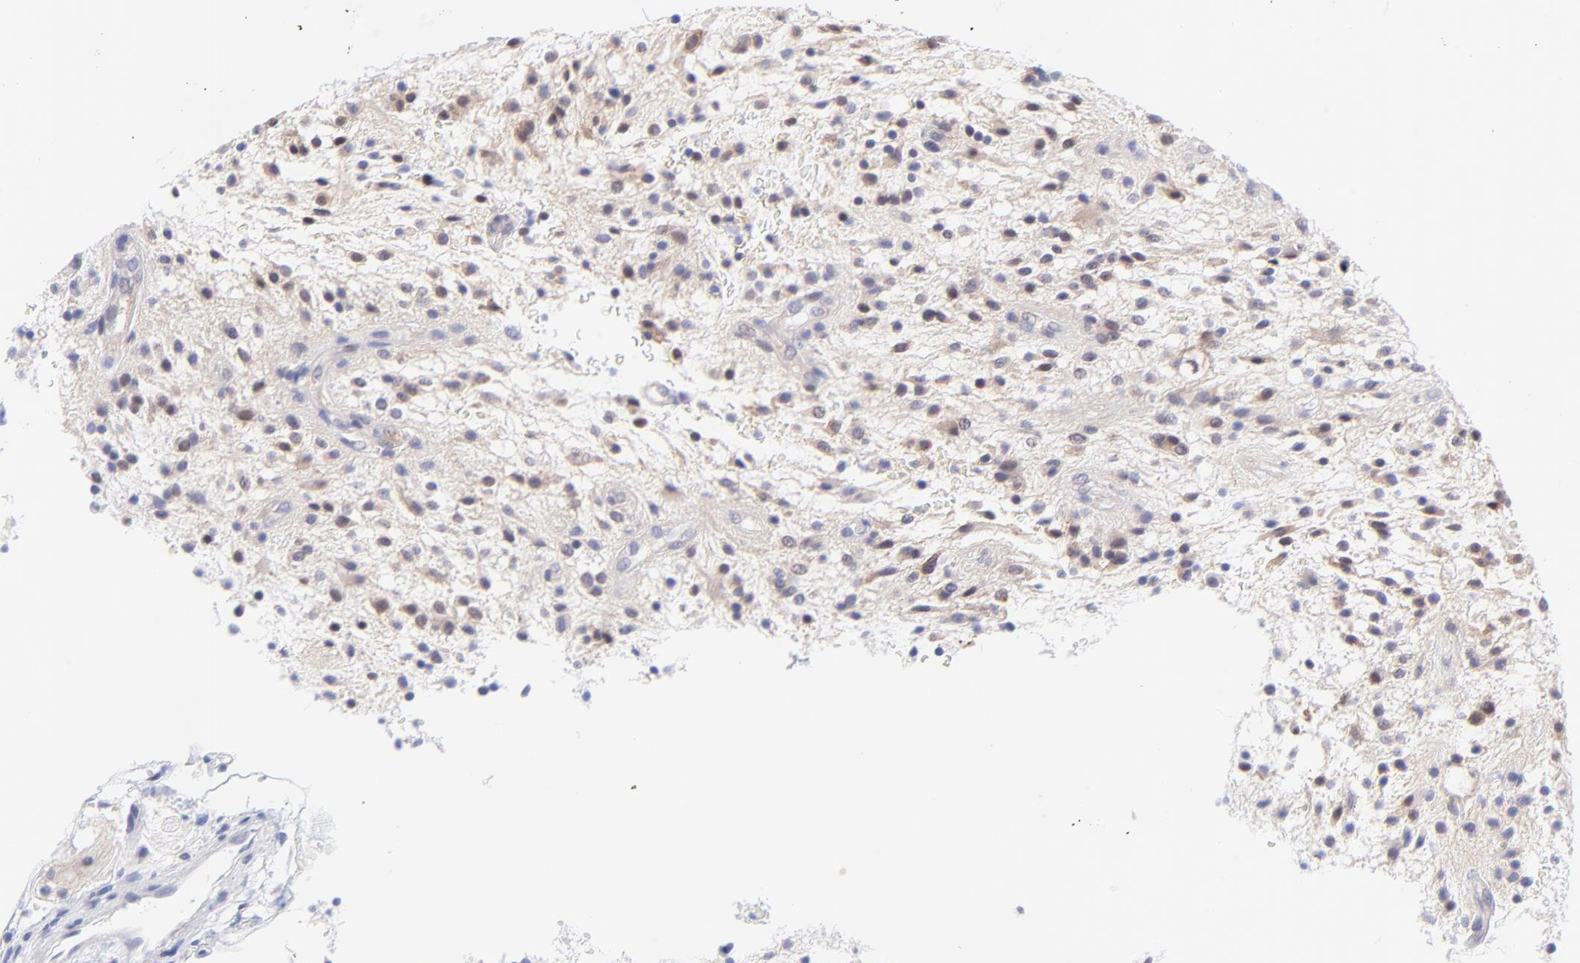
{"staining": {"intensity": "moderate", "quantity": "25%-75%", "location": "nuclear"}, "tissue": "glioma", "cell_type": "Tumor cells", "image_type": "cancer", "snomed": [{"axis": "morphology", "description": "Glioma, malignant, NOS"}, {"axis": "topography", "description": "Cerebellum"}], "caption": "Glioma tissue displays moderate nuclear expression in approximately 25%-75% of tumor cells, visualized by immunohistochemistry. Using DAB (brown) and hematoxylin (blue) stains, captured at high magnification using brightfield microscopy.", "gene": "PBDC1", "patient": {"sex": "female", "age": 10}}